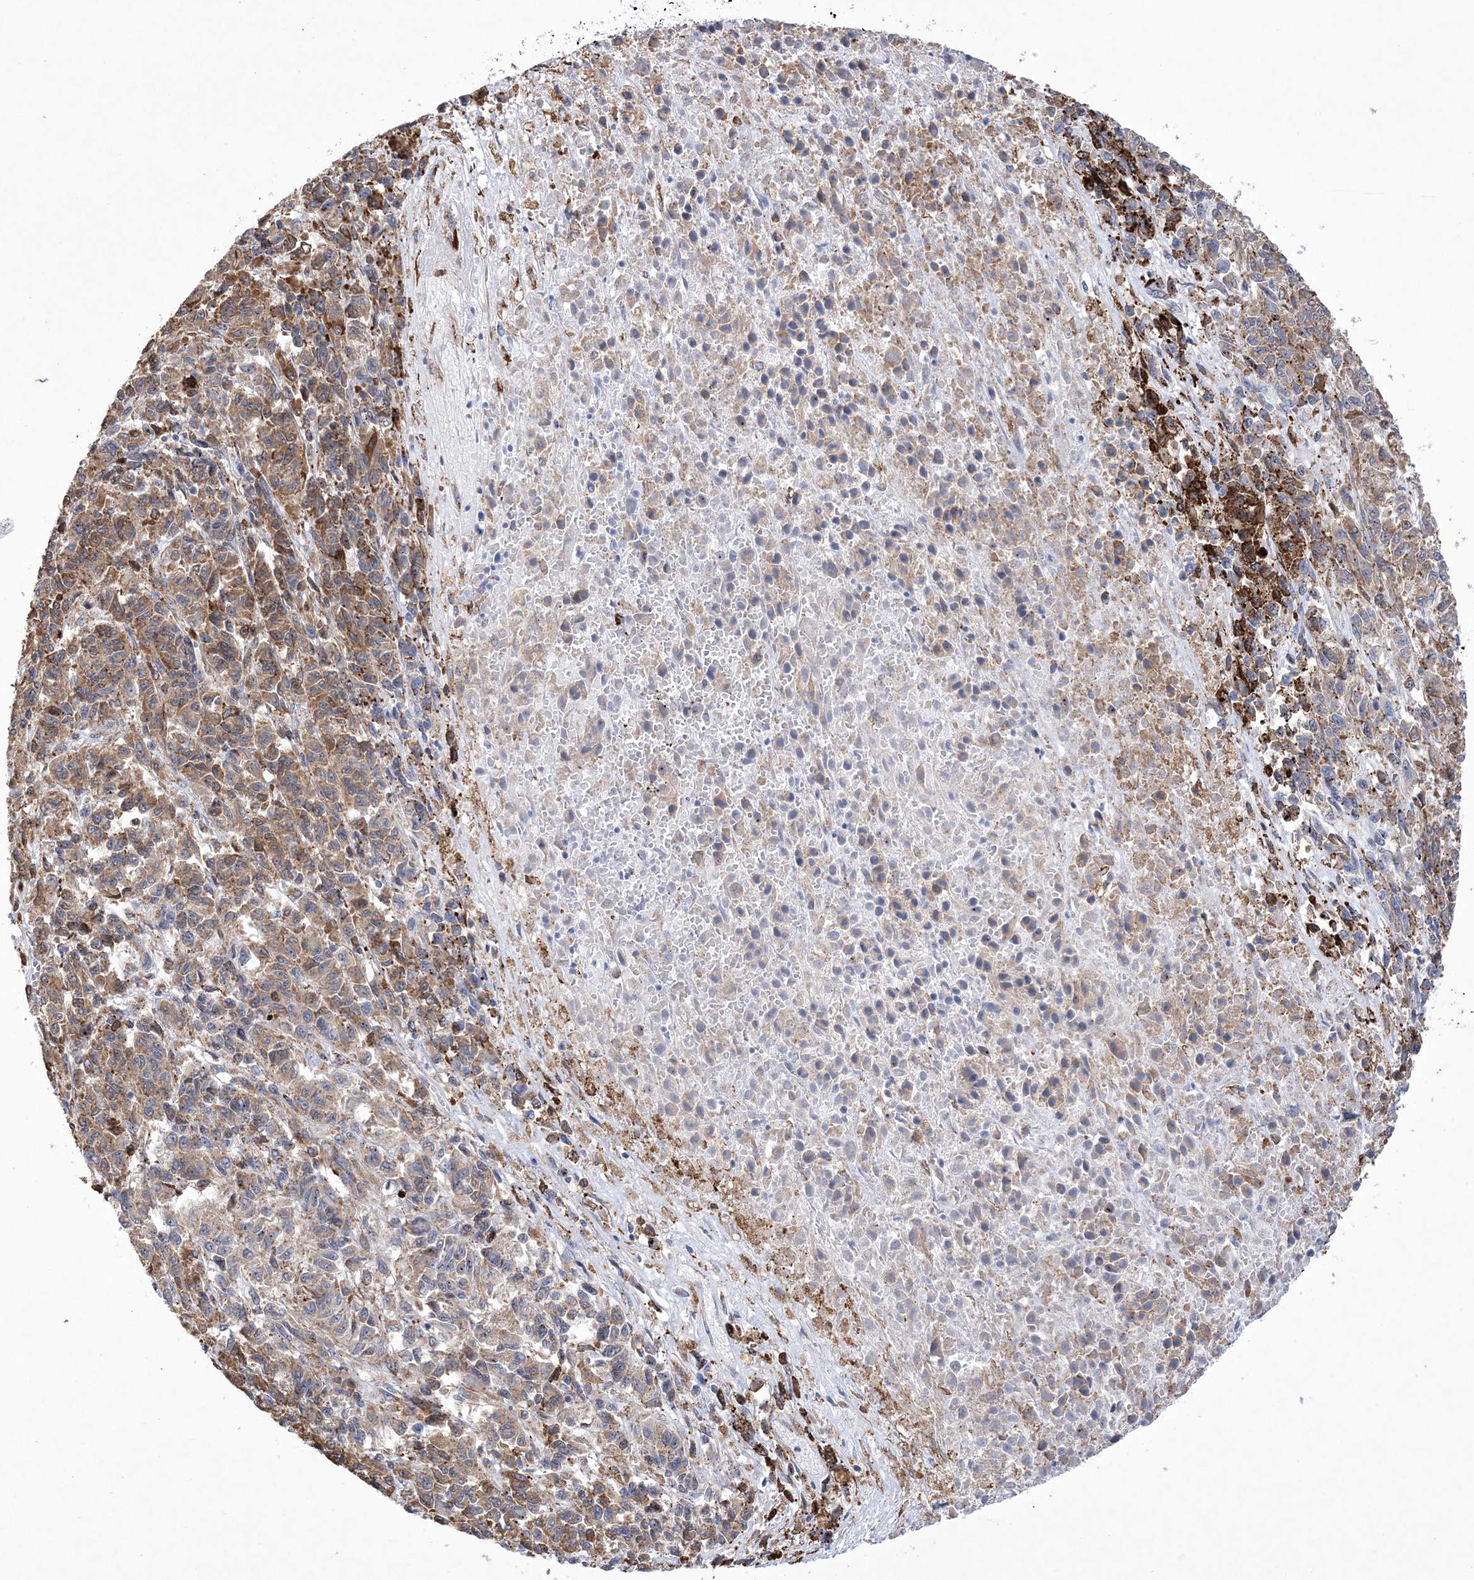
{"staining": {"intensity": "moderate", "quantity": "<25%", "location": "cytoplasmic/membranous"}, "tissue": "melanoma", "cell_type": "Tumor cells", "image_type": "cancer", "snomed": [{"axis": "morphology", "description": "Malignant melanoma, Metastatic site"}, {"axis": "topography", "description": "Lung"}], "caption": "Approximately <25% of tumor cells in malignant melanoma (metastatic site) display moderate cytoplasmic/membranous protein positivity as visualized by brown immunohistochemical staining.", "gene": "MED31", "patient": {"sex": "male", "age": 64}}